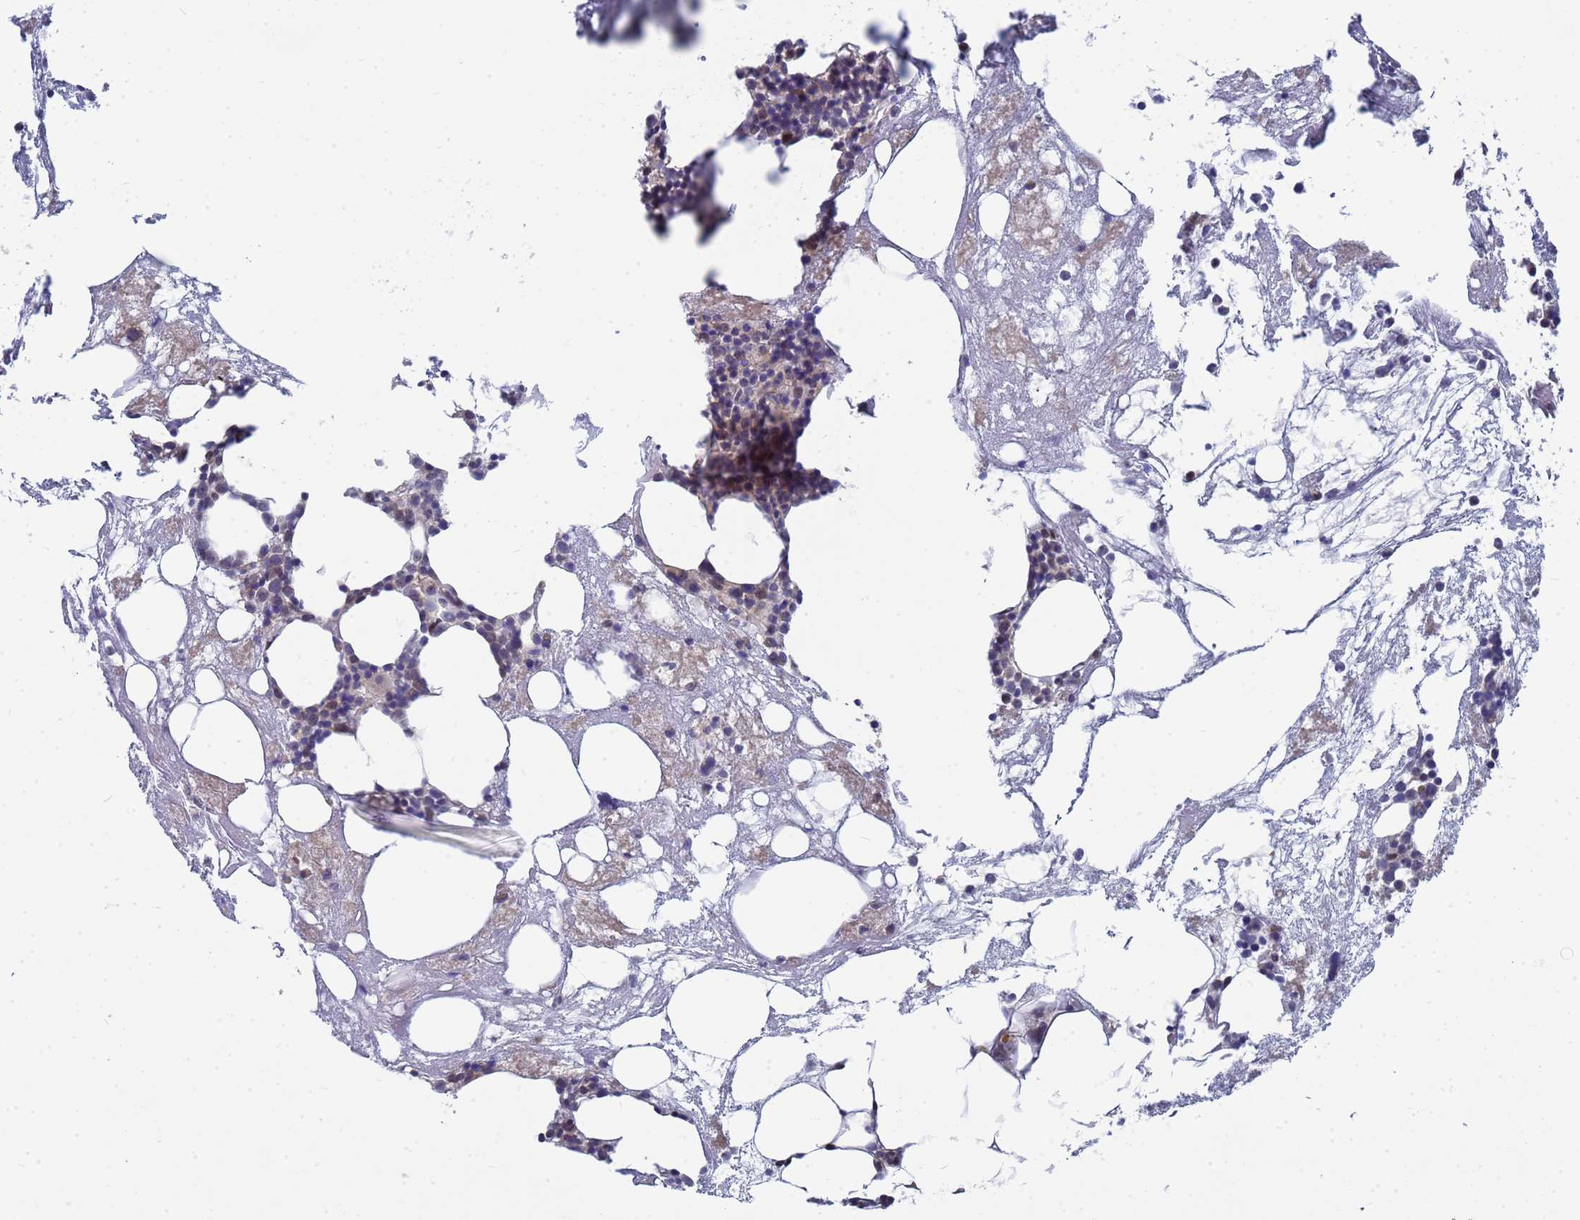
{"staining": {"intensity": "weak", "quantity": "<25%", "location": "cytoplasmic/membranous"}, "tissue": "bone marrow", "cell_type": "Hematopoietic cells", "image_type": "normal", "snomed": [{"axis": "morphology", "description": "Normal tissue, NOS"}, {"axis": "topography", "description": "Bone marrow"}], "caption": "A high-resolution histopathology image shows immunohistochemistry staining of normal bone marrow, which reveals no significant expression in hematopoietic cells.", "gene": "ENOSF1", "patient": {"sex": "male", "age": 78}}